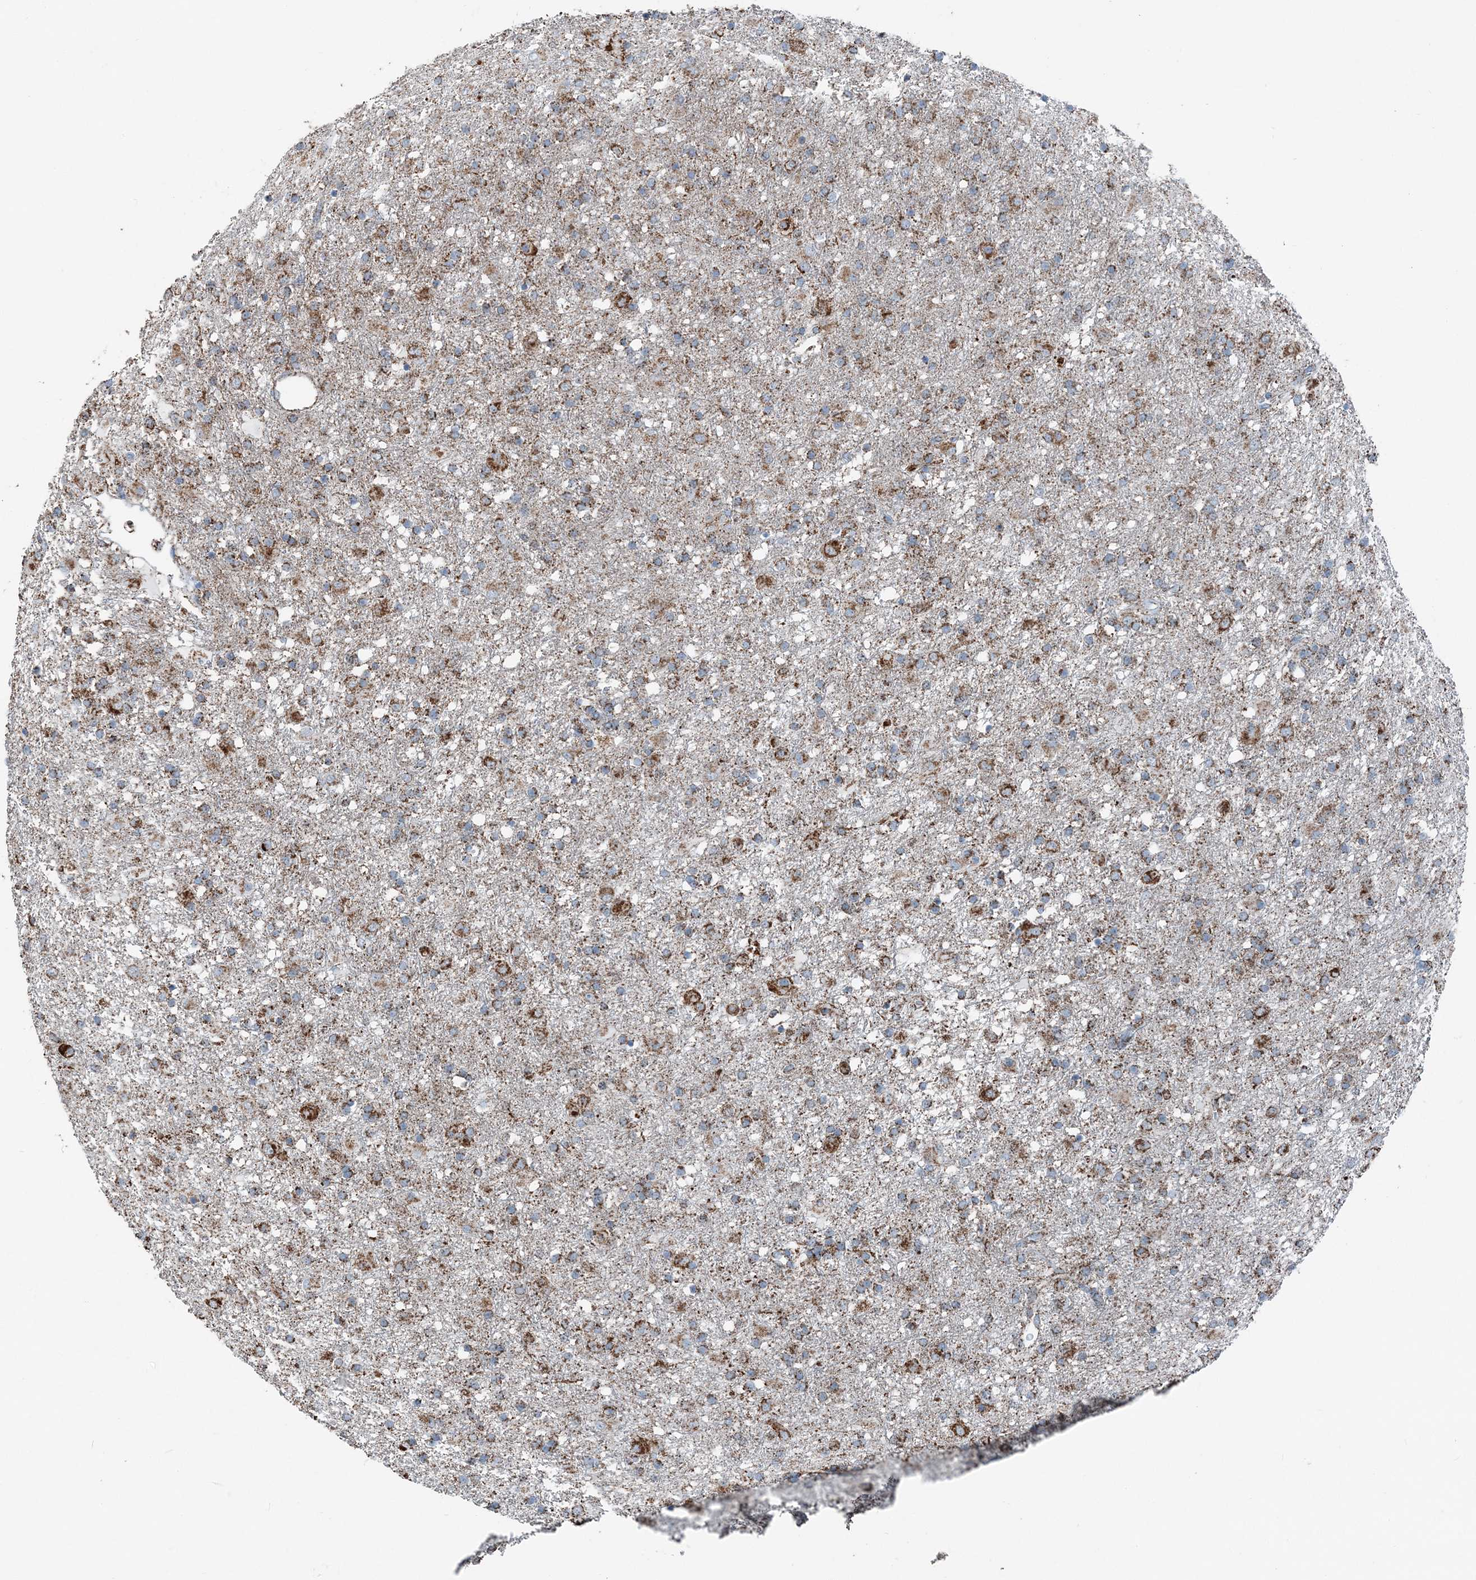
{"staining": {"intensity": "moderate", "quantity": ">75%", "location": "cytoplasmic/membranous"}, "tissue": "glioma", "cell_type": "Tumor cells", "image_type": "cancer", "snomed": [{"axis": "morphology", "description": "Glioma, malignant, Low grade"}, {"axis": "topography", "description": "Brain"}], "caption": "Moderate cytoplasmic/membranous protein staining is seen in approximately >75% of tumor cells in glioma. The protein is stained brown, and the nuclei are stained in blue (DAB (3,3'-diaminobenzidine) IHC with brightfield microscopy, high magnification).", "gene": "SUCLG1", "patient": {"sex": "male", "age": 65}}